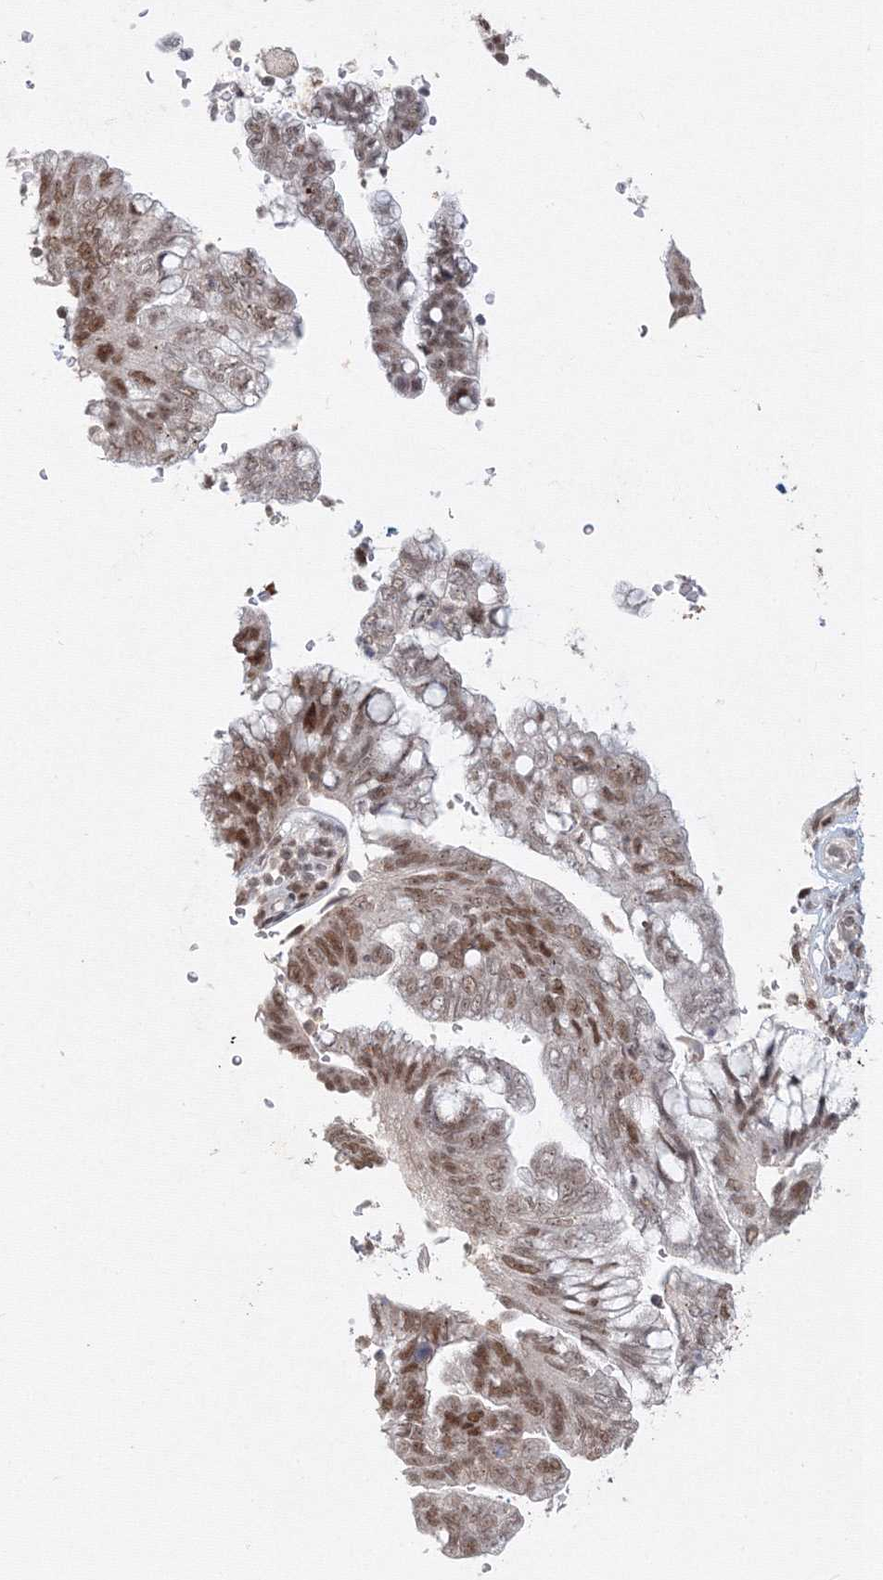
{"staining": {"intensity": "moderate", "quantity": "25%-75%", "location": "nuclear"}, "tissue": "pancreatic cancer", "cell_type": "Tumor cells", "image_type": "cancer", "snomed": [{"axis": "morphology", "description": "Adenocarcinoma, NOS"}, {"axis": "topography", "description": "Pancreas"}], "caption": "Protein expression analysis of pancreatic cancer (adenocarcinoma) demonstrates moderate nuclear expression in about 25%-75% of tumor cells.", "gene": "IWS1", "patient": {"sex": "female", "age": 73}}